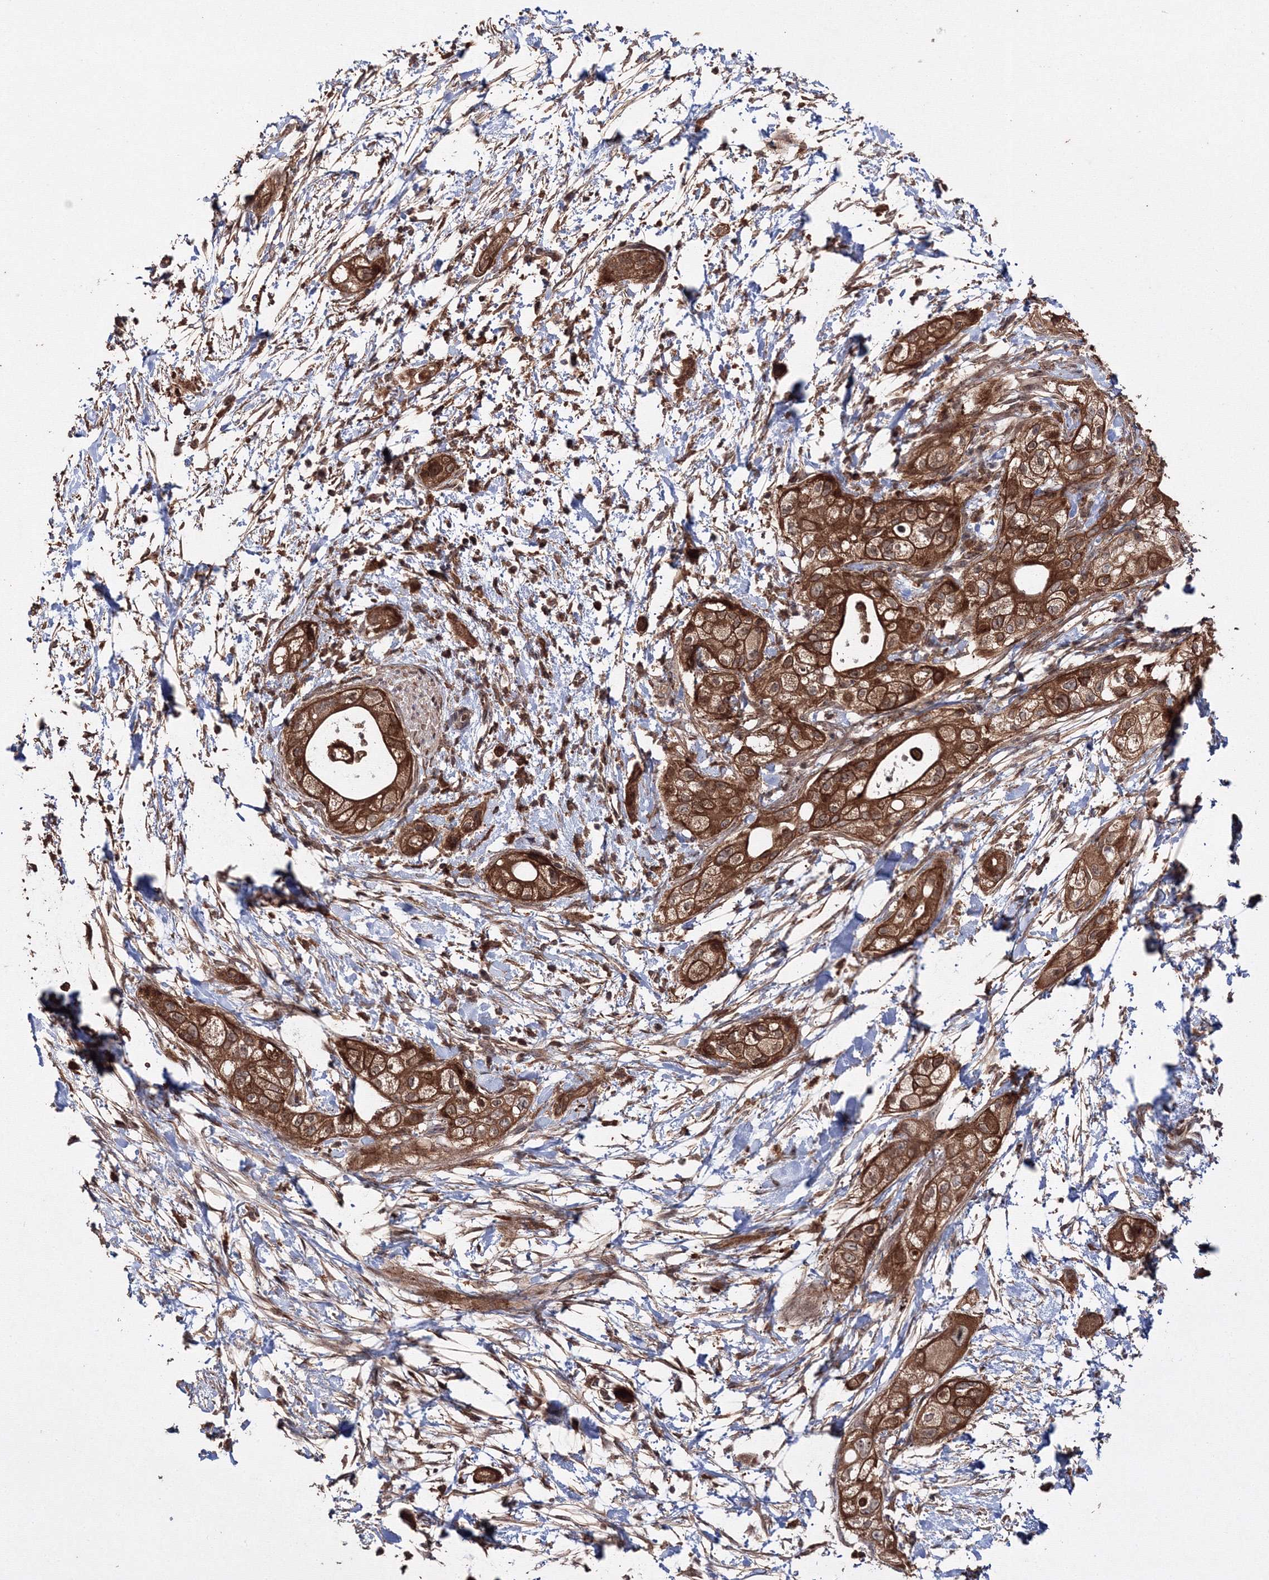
{"staining": {"intensity": "strong", "quantity": ">75%", "location": "cytoplasmic/membranous"}, "tissue": "pancreatic cancer", "cell_type": "Tumor cells", "image_type": "cancer", "snomed": [{"axis": "morphology", "description": "Adenocarcinoma, NOS"}, {"axis": "topography", "description": "Pancreas"}], "caption": "DAB immunohistochemical staining of human pancreatic adenocarcinoma exhibits strong cytoplasmic/membranous protein positivity in approximately >75% of tumor cells.", "gene": "DDO", "patient": {"sex": "male", "age": 58}}